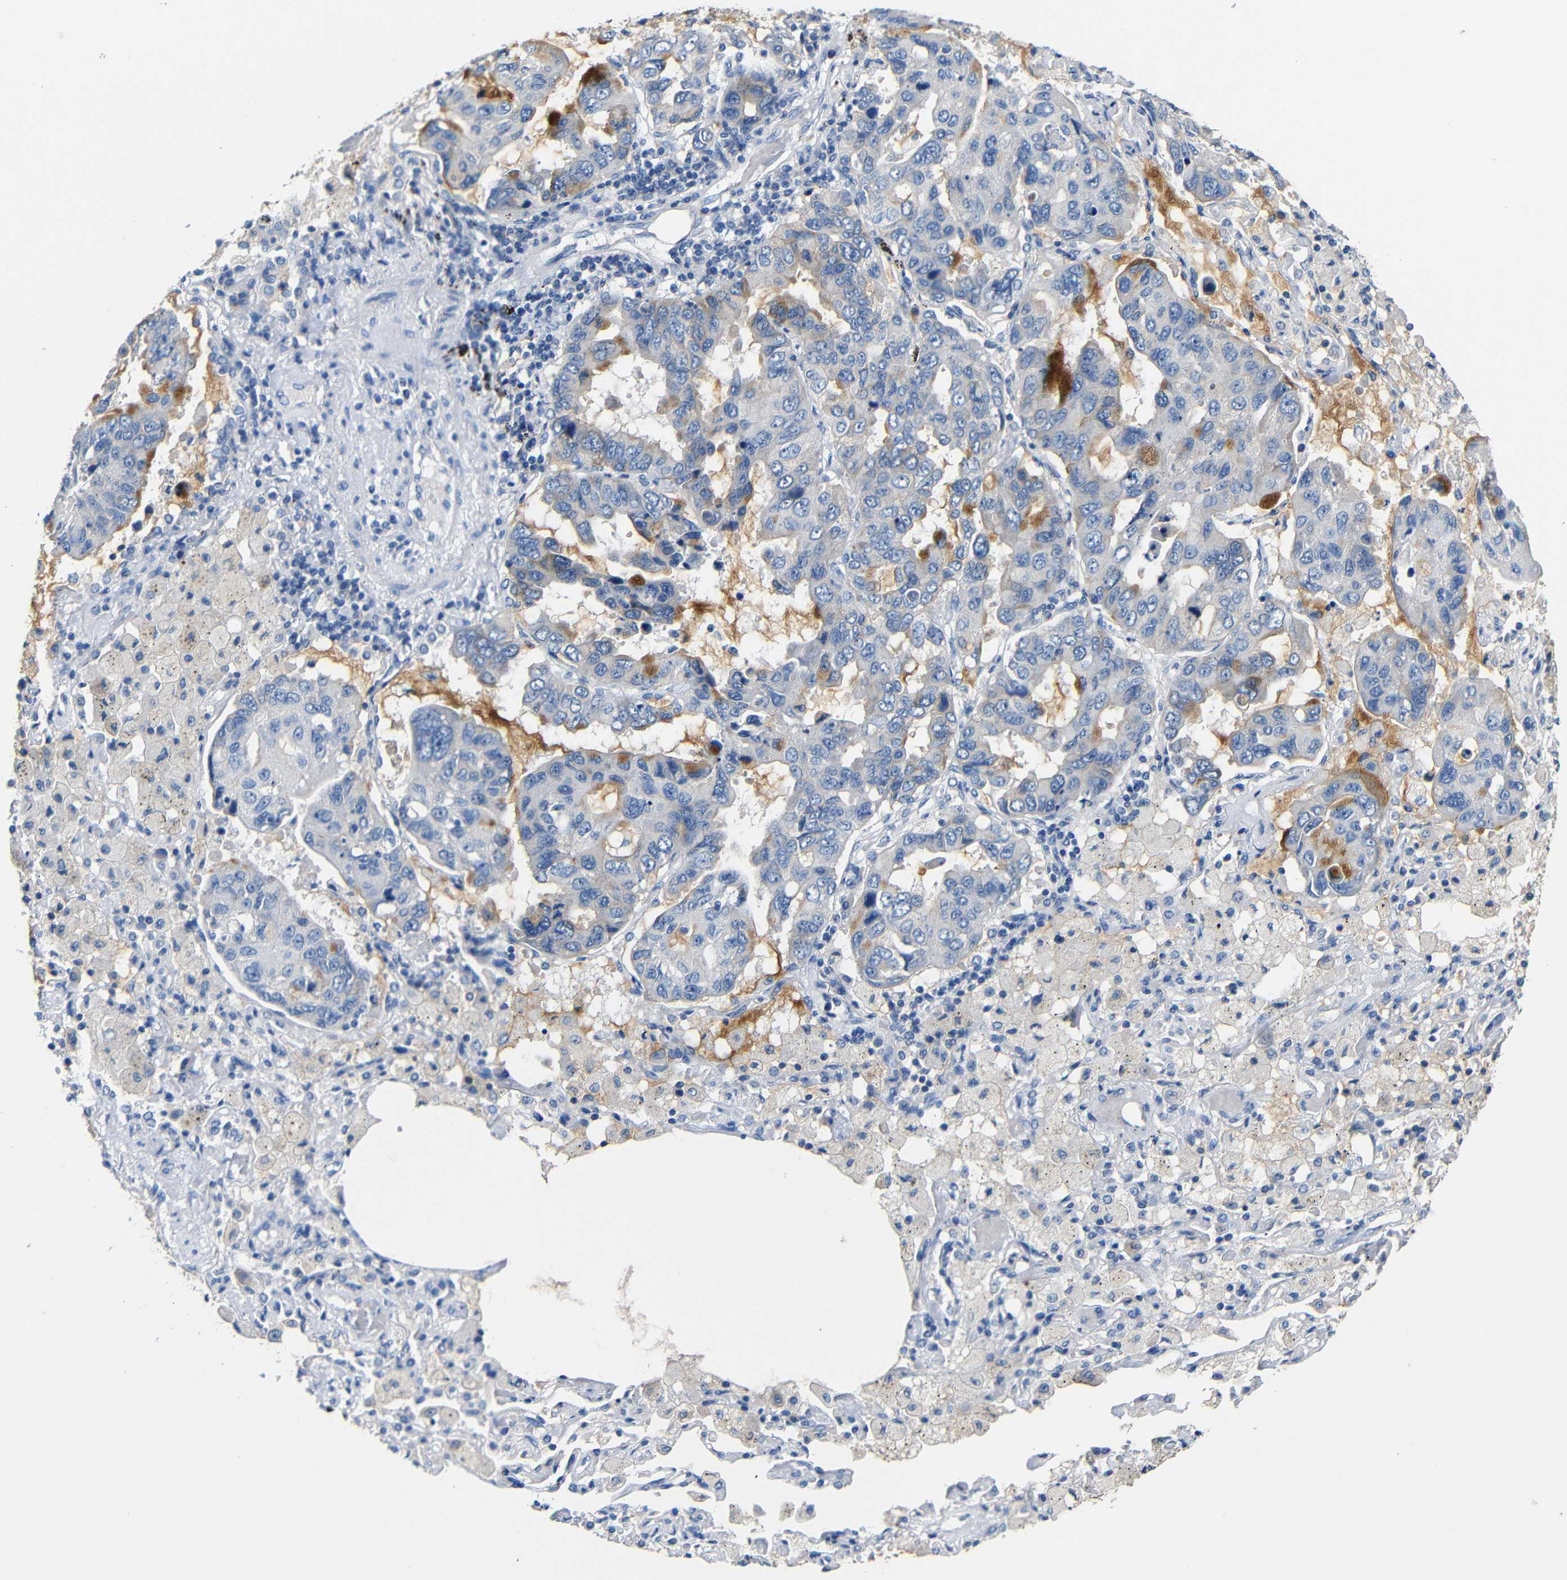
{"staining": {"intensity": "moderate", "quantity": "<25%", "location": "cytoplasmic/membranous"}, "tissue": "lung cancer", "cell_type": "Tumor cells", "image_type": "cancer", "snomed": [{"axis": "morphology", "description": "Adenocarcinoma, NOS"}, {"axis": "topography", "description": "Lung"}], "caption": "This is an image of IHC staining of adenocarcinoma (lung), which shows moderate positivity in the cytoplasmic/membranous of tumor cells.", "gene": "ACKR2", "patient": {"sex": "male", "age": 64}}